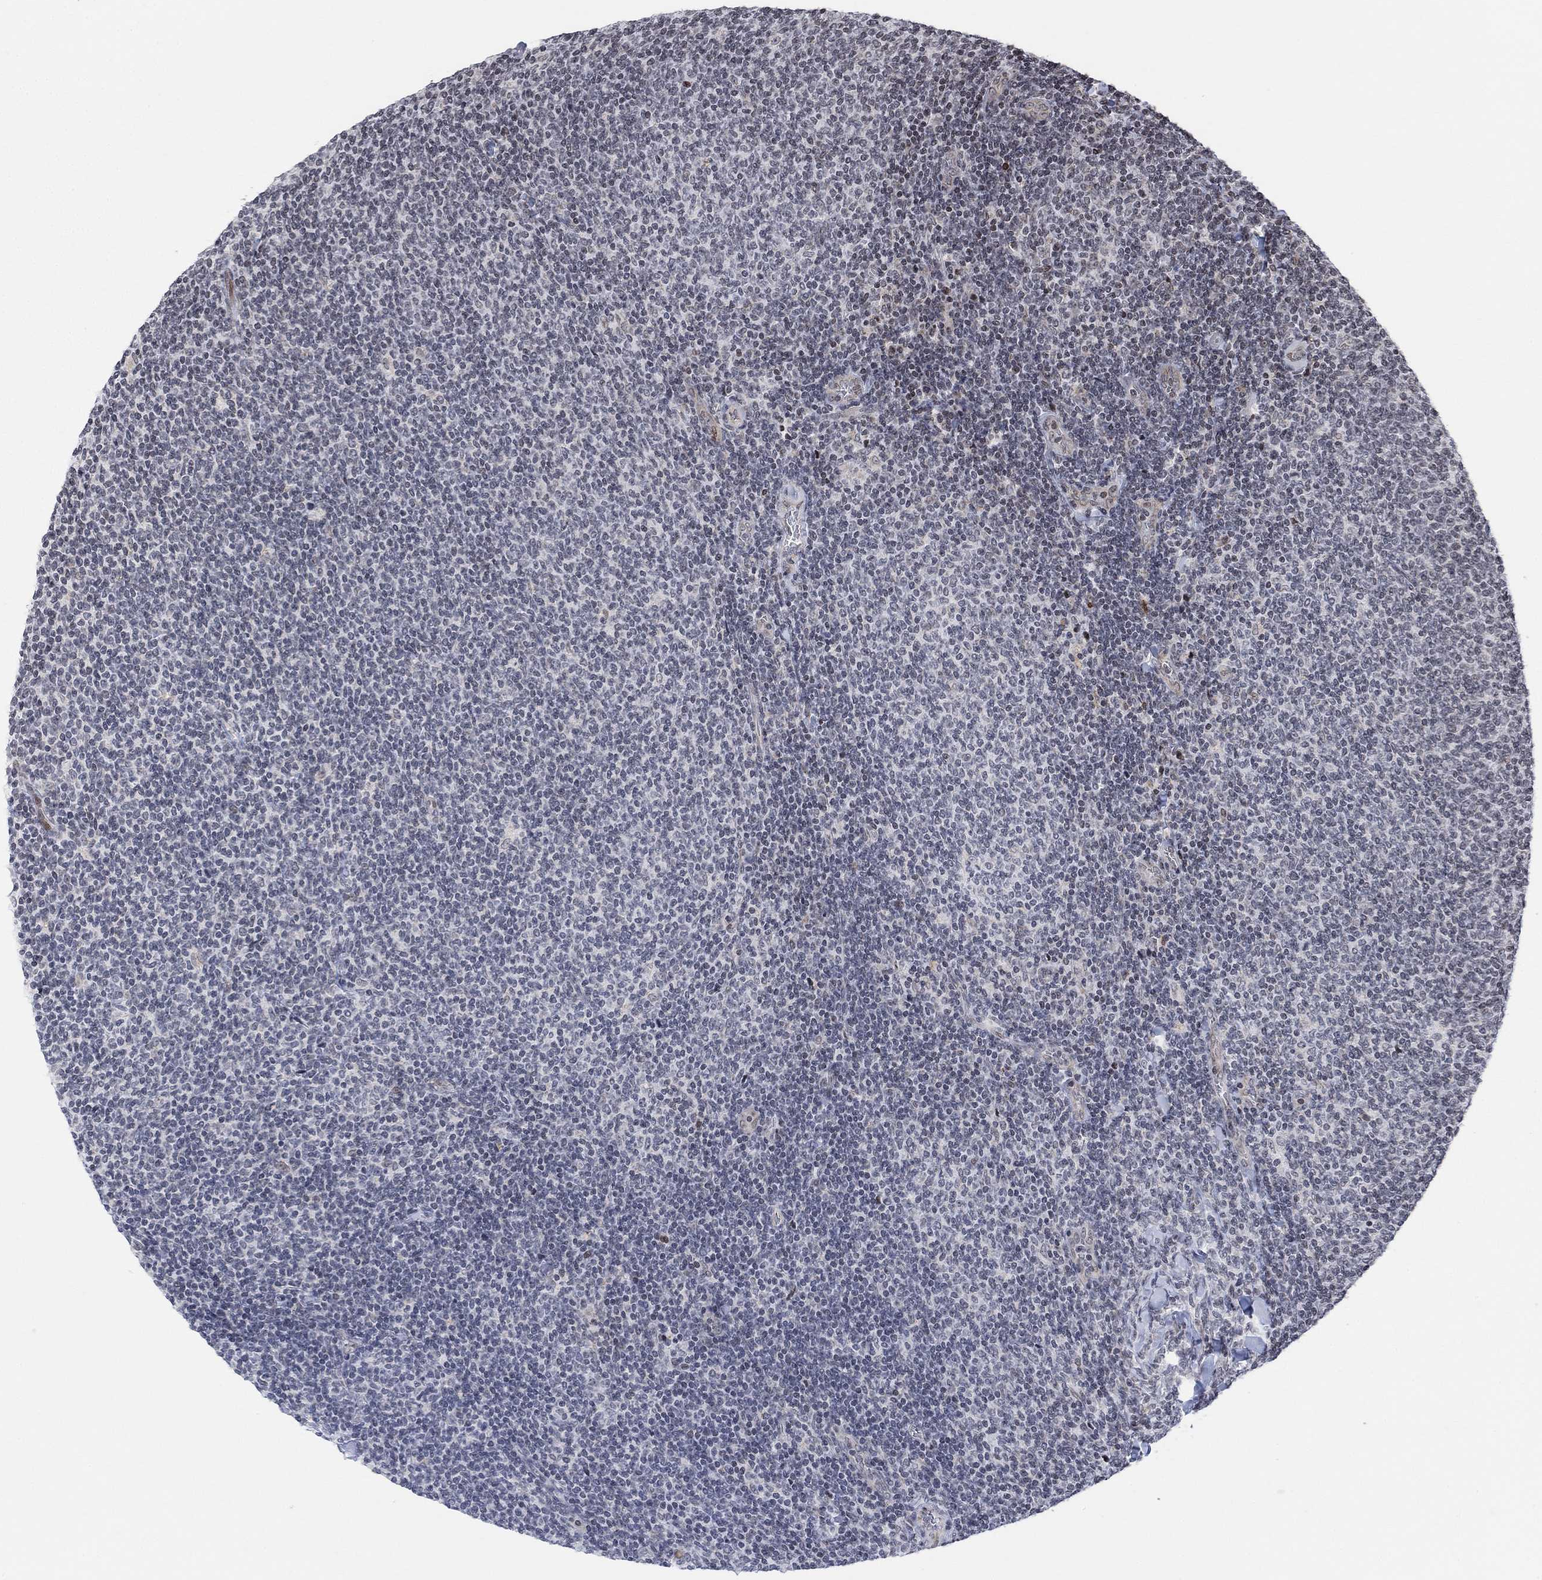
{"staining": {"intensity": "negative", "quantity": "none", "location": "none"}, "tissue": "lymphoma", "cell_type": "Tumor cells", "image_type": "cancer", "snomed": [{"axis": "morphology", "description": "Malignant lymphoma, non-Hodgkin's type, Low grade"}, {"axis": "topography", "description": "Lymph node"}], "caption": "This micrograph is of lymphoma stained with immunohistochemistry to label a protein in brown with the nuclei are counter-stained blue. There is no positivity in tumor cells.", "gene": "ABHD14A", "patient": {"sex": "male", "age": 52}}